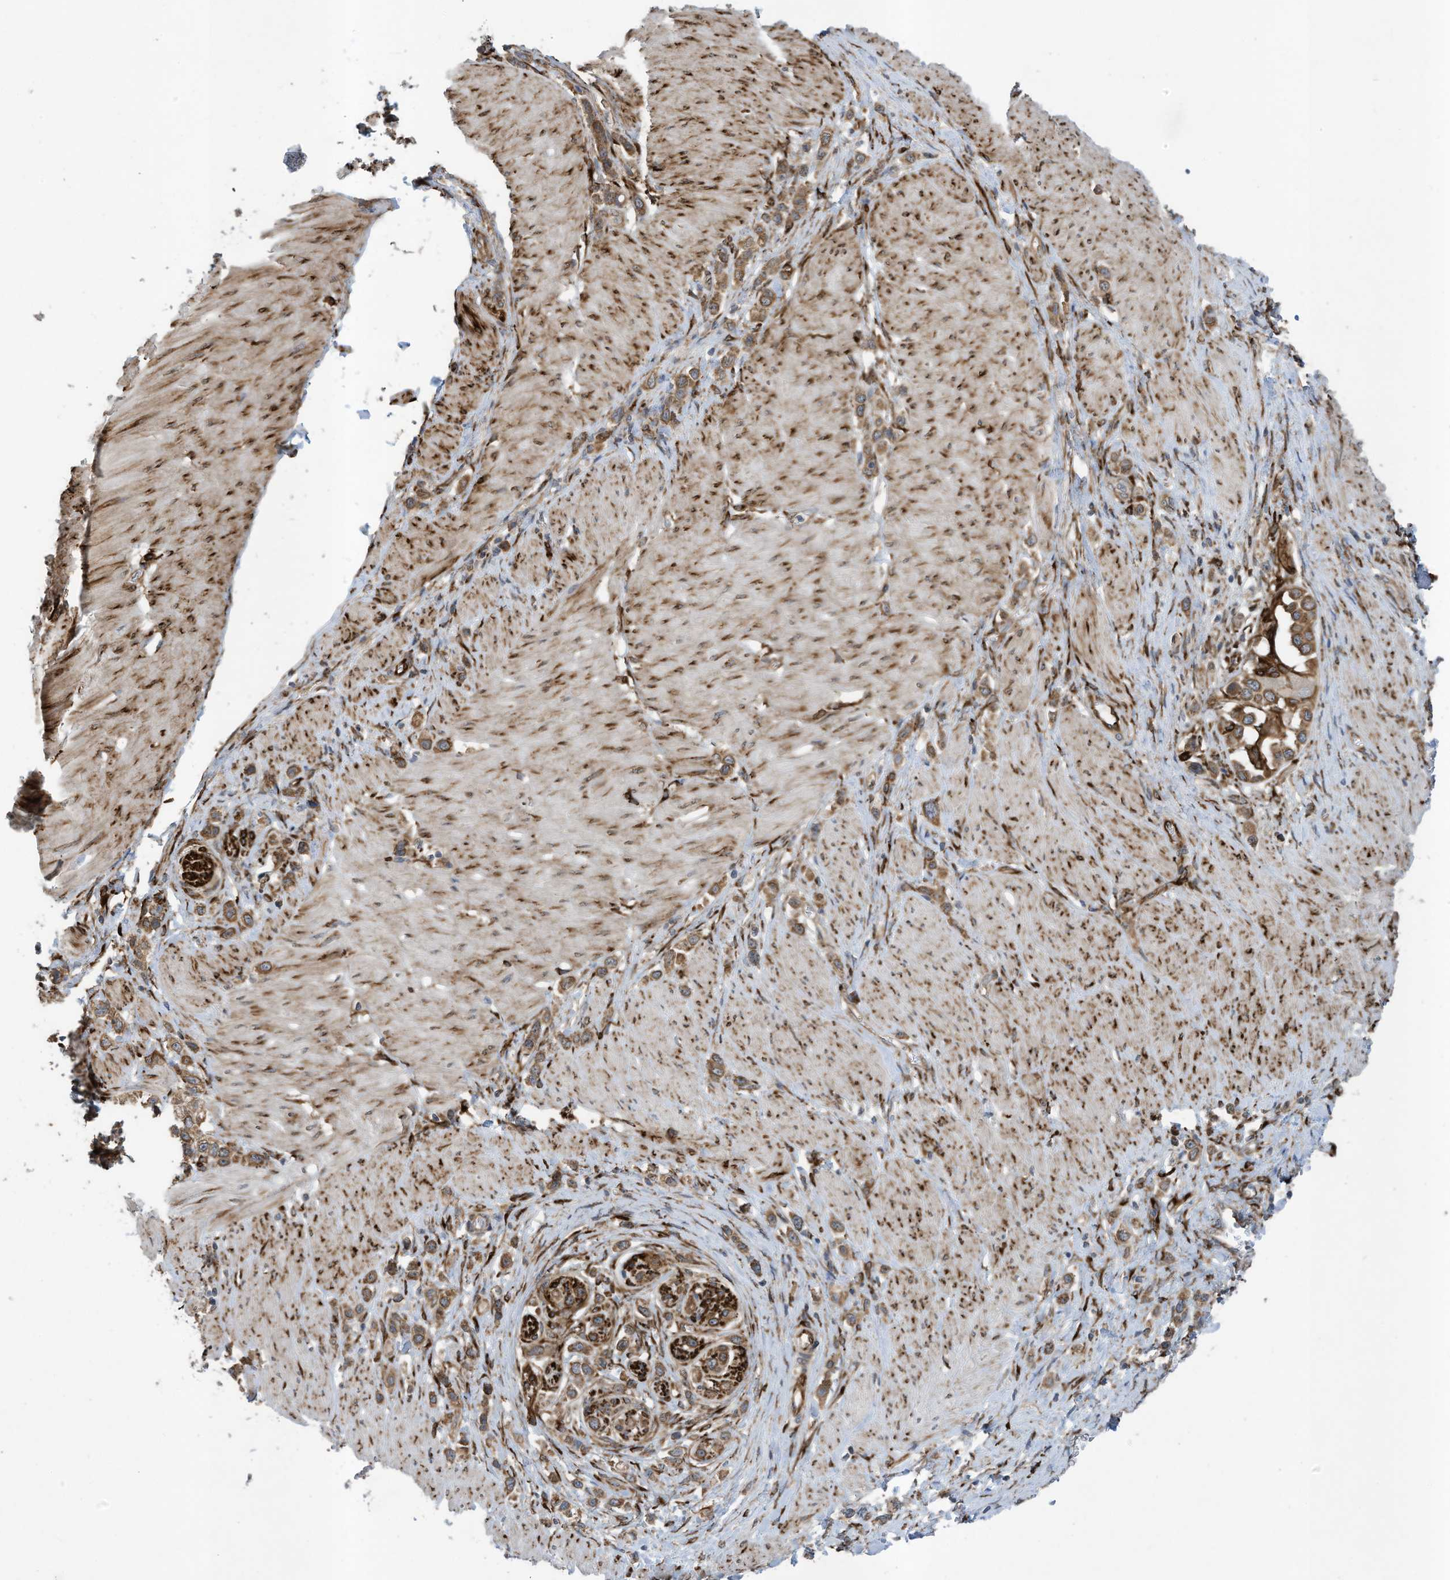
{"staining": {"intensity": "moderate", "quantity": ">75%", "location": "cytoplasmic/membranous"}, "tissue": "stomach cancer", "cell_type": "Tumor cells", "image_type": "cancer", "snomed": [{"axis": "morphology", "description": "Normal tissue, NOS"}, {"axis": "morphology", "description": "Adenocarcinoma, NOS"}, {"axis": "topography", "description": "Stomach, upper"}, {"axis": "topography", "description": "Stomach"}], "caption": "High-power microscopy captured an IHC photomicrograph of adenocarcinoma (stomach), revealing moderate cytoplasmic/membranous positivity in approximately >75% of tumor cells.", "gene": "ZBTB45", "patient": {"sex": "female", "age": 65}}